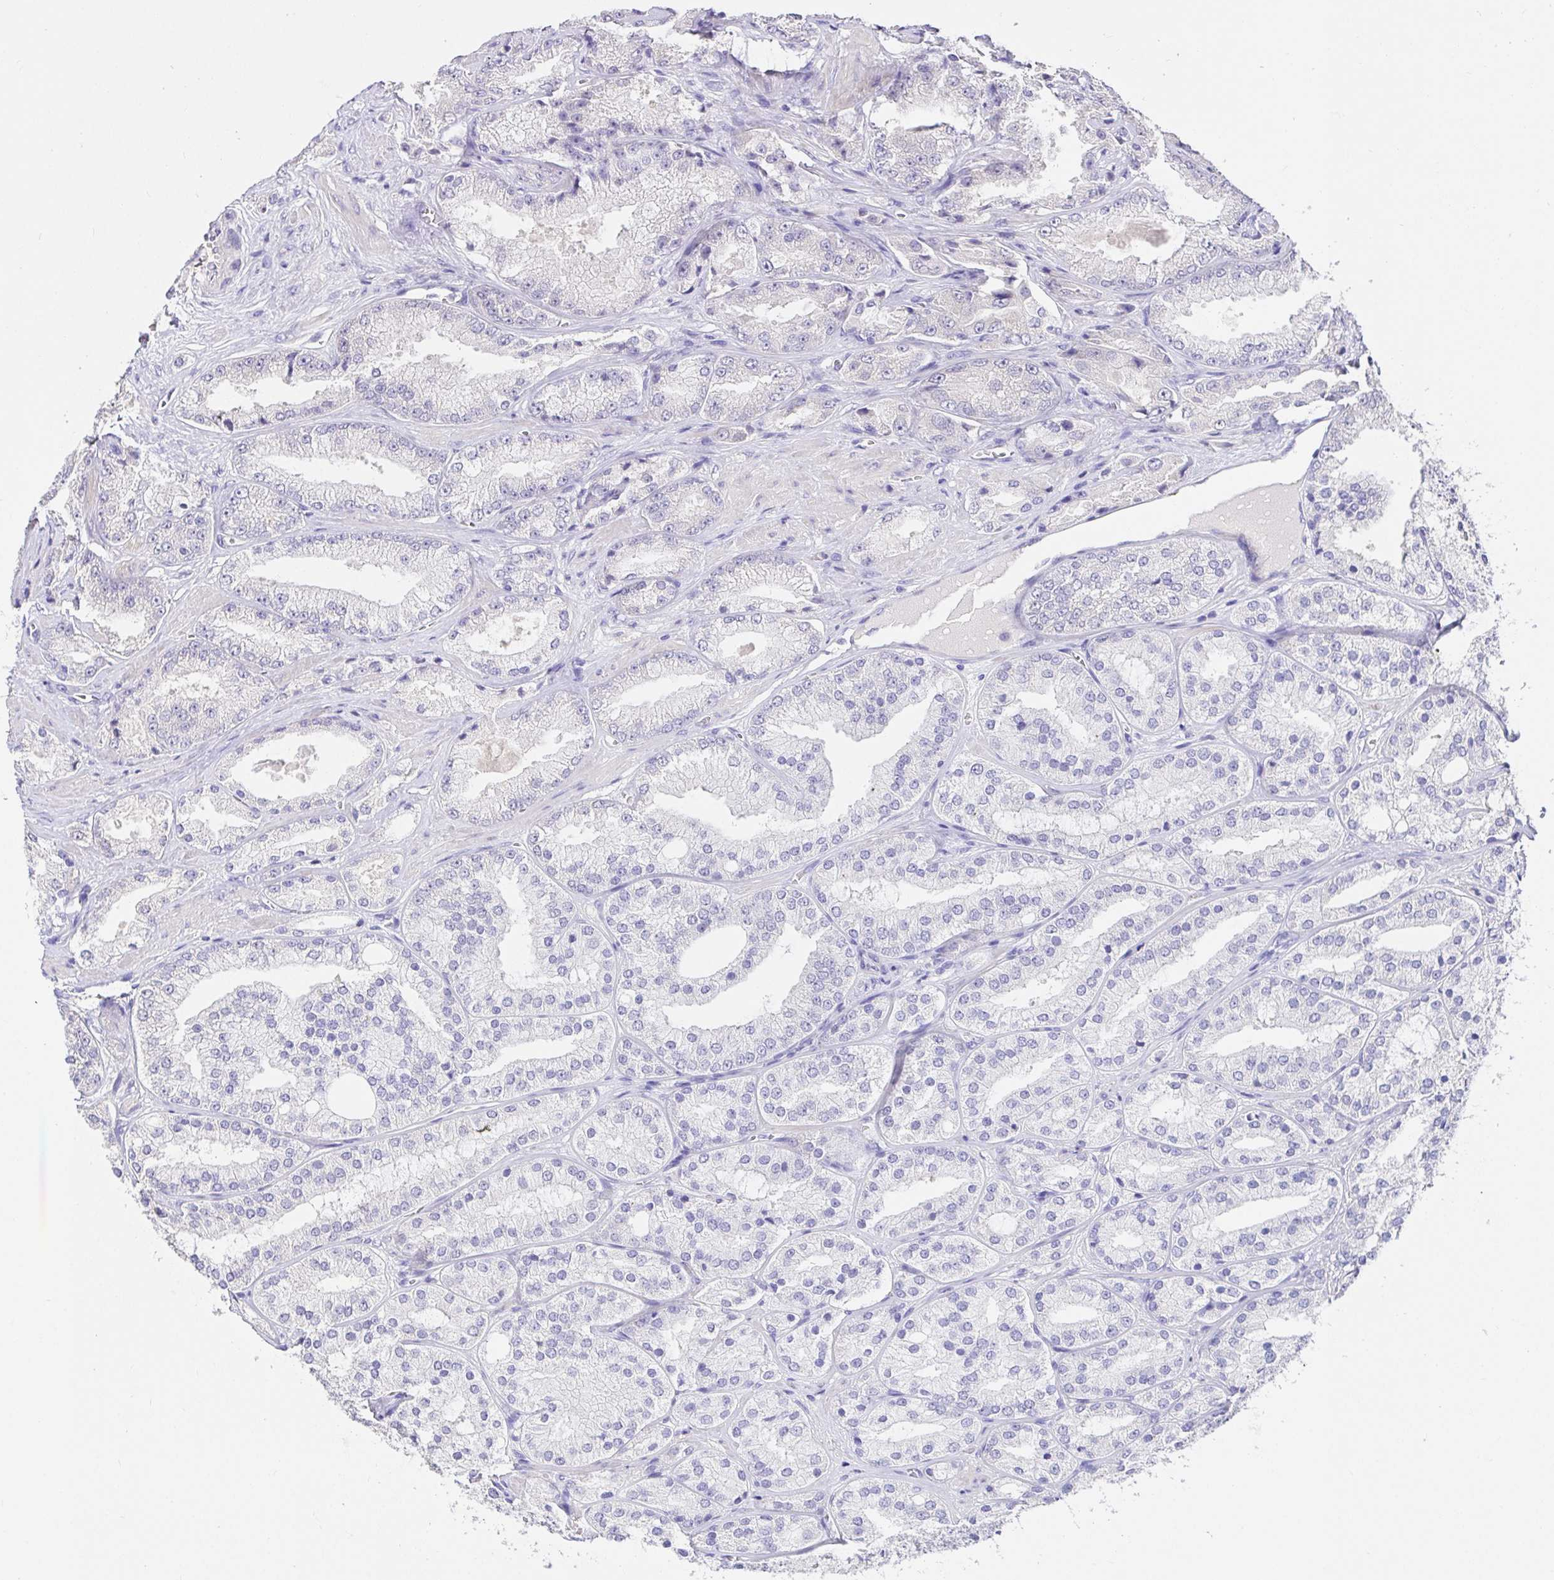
{"staining": {"intensity": "negative", "quantity": "none", "location": "none"}, "tissue": "prostate cancer", "cell_type": "Tumor cells", "image_type": "cancer", "snomed": [{"axis": "morphology", "description": "Adenocarcinoma, High grade"}, {"axis": "topography", "description": "Prostate"}], "caption": "High magnification brightfield microscopy of adenocarcinoma (high-grade) (prostate) stained with DAB (brown) and counterstained with hematoxylin (blue): tumor cells show no significant expression.", "gene": "CDO1", "patient": {"sex": "male", "age": 68}}